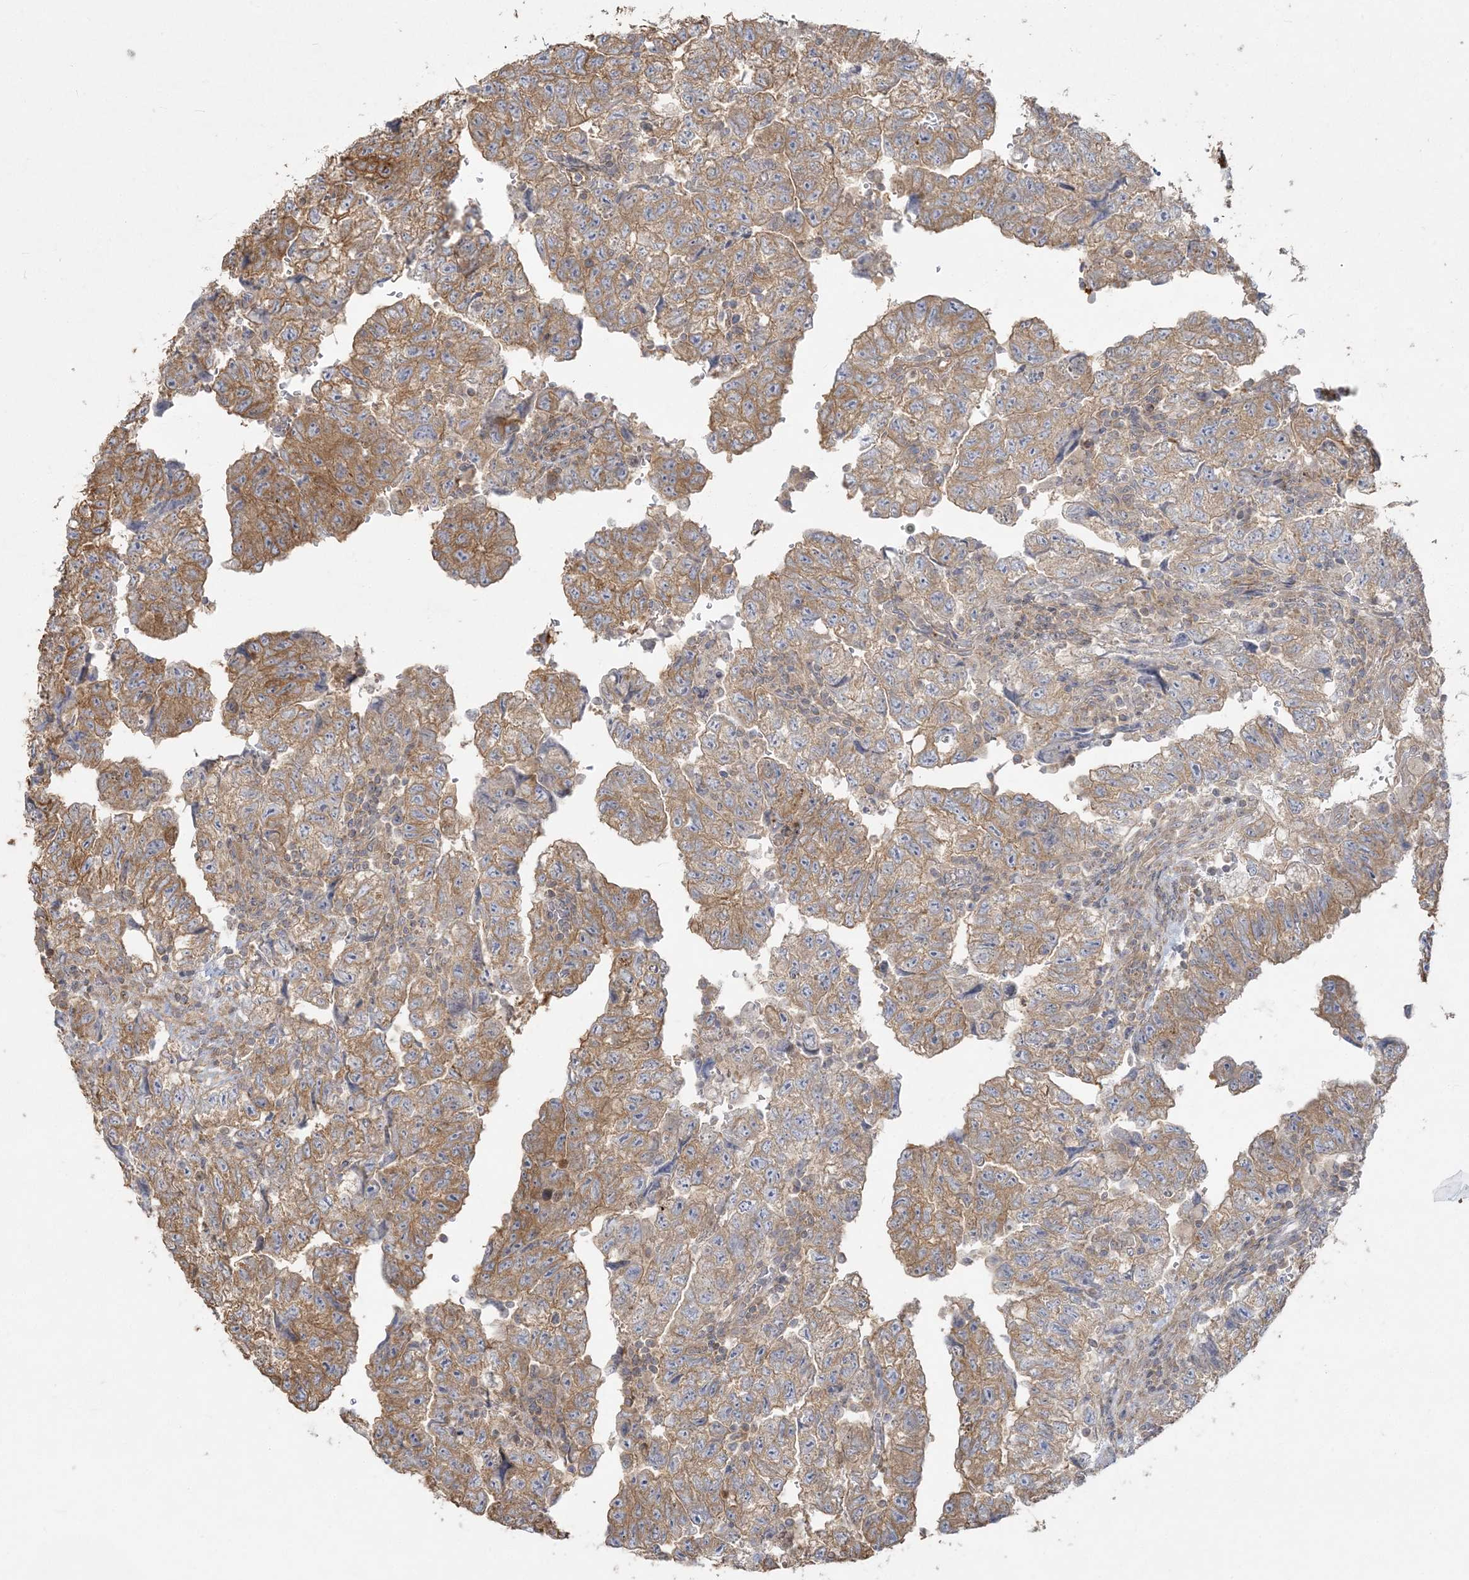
{"staining": {"intensity": "moderate", "quantity": ">75%", "location": "cytoplasmic/membranous"}, "tissue": "testis cancer", "cell_type": "Tumor cells", "image_type": "cancer", "snomed": [{"axis": "morphology", "description": "Carcinoma, Embryonal, NOS"}, {"axis": "topography", "description": "Testis"}], "caption": "Testis embryonal carcinoma tissue demonstrates moderate cytoplasmic/membranous positivity in about >75% of tumor cells (brown staining indicates protein expression, while blue staining denotes nuclei).", "gene": "ZC3H6", "patient": {"sex": "male", "age": 36}}